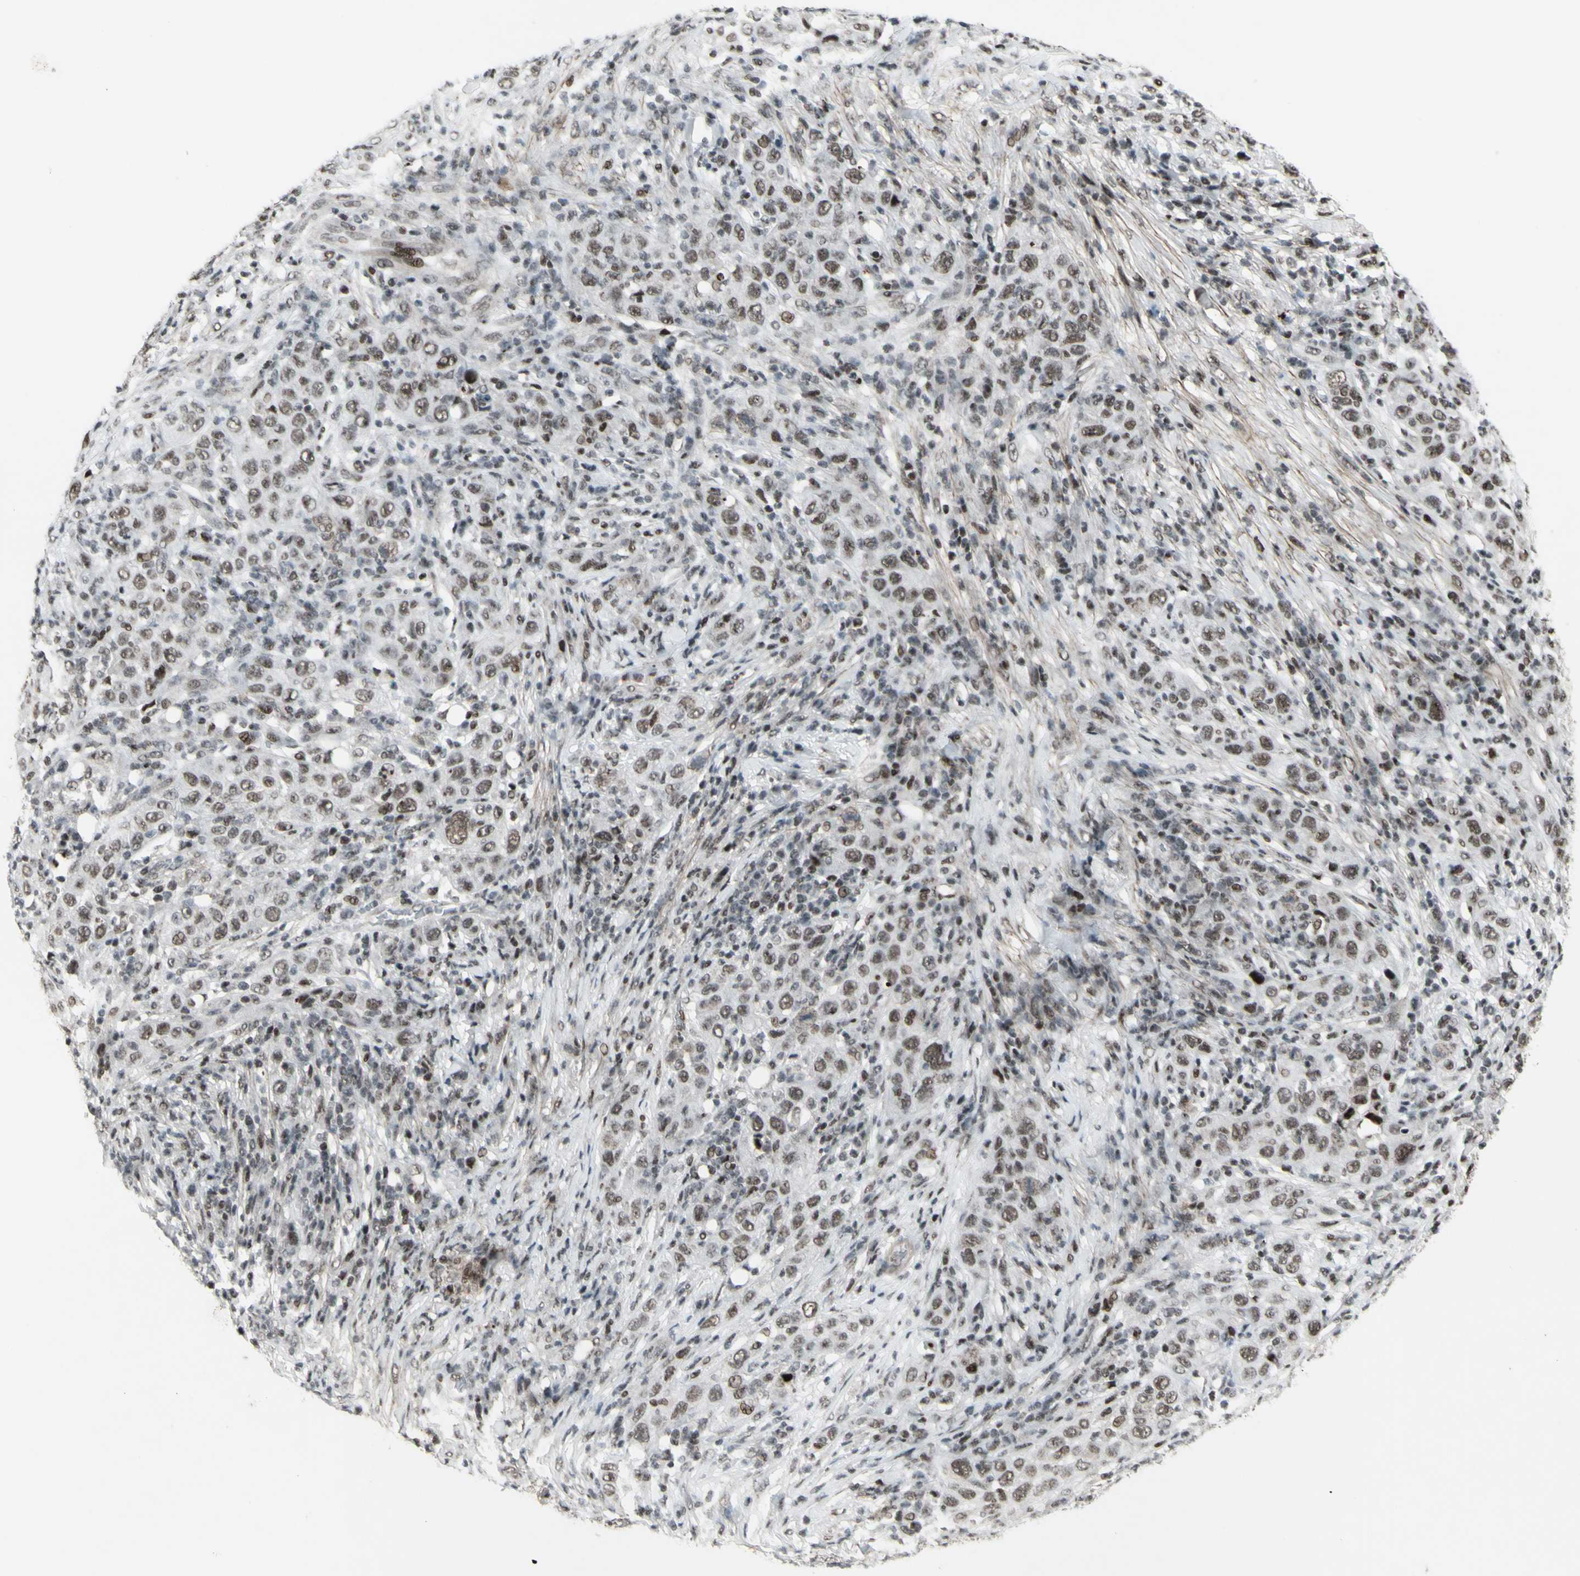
{"staining": {"intensity": "moderate", "quantity": ">75%", "location": "nuclear"}, "tissue": "skin cancer", "cell_type": "Tumor cells", "image_type": "cancer", "snomed": [{"axis": "morphology", "description": "Squamous cell carcinoma, NOS"}, {"axis": "topography", "description": "Skin"}], "caption": "IHC micrograph of neoplastic tissue: skin squamous cell carcinoma stained using immunohistochemistry reveals medium levels of moderate protein expression localized specifically in the nuclear of tumor cells, appearing as a nuclear brown color.", "gene": "SUPT6H", "patient": {"sex": "female", "age": 88}}